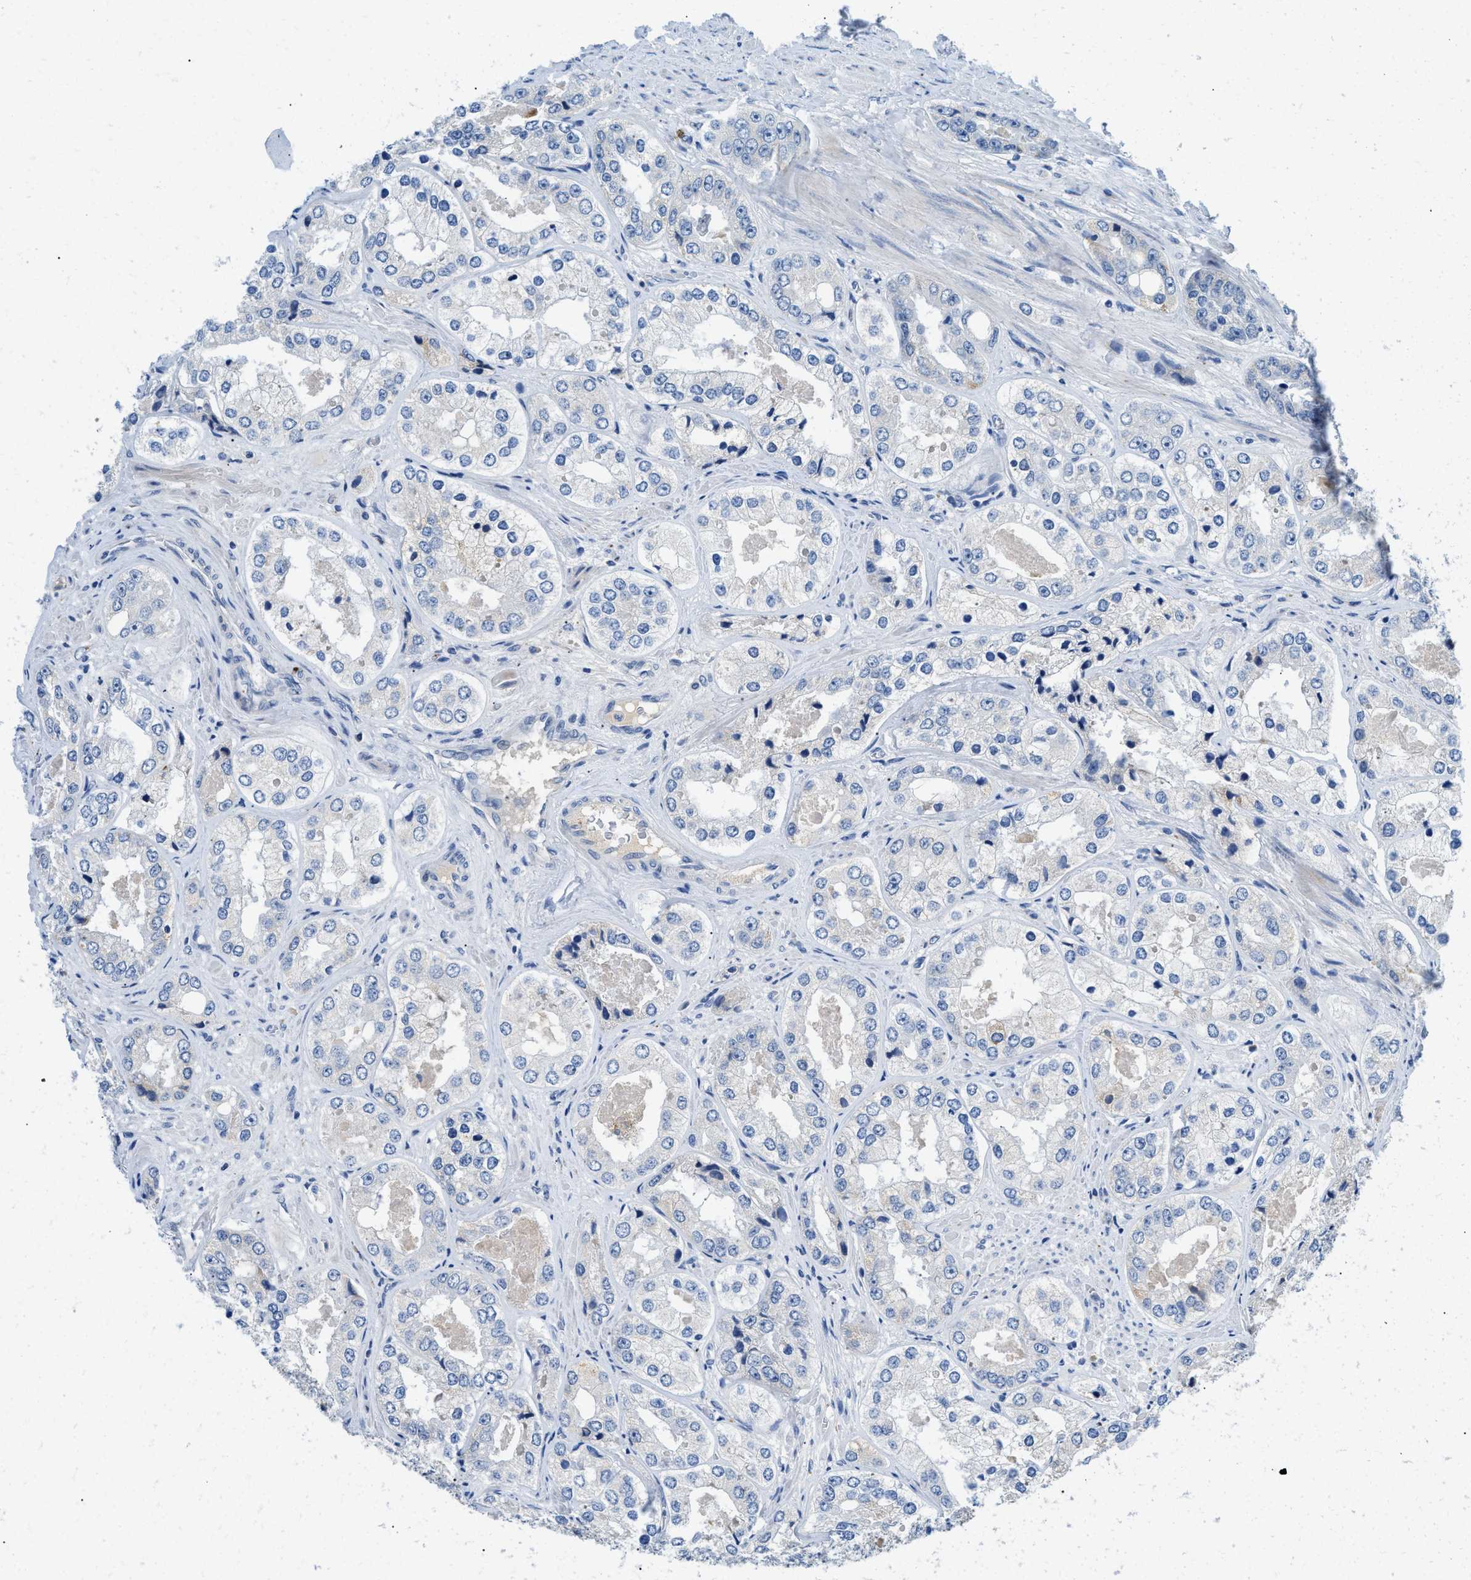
{"staining": {"intensity": "moderate", "quantity": "<25%", "location": "cytoplasmic/membranous"}, "tissue": "prostate cancer", "cell_type": "Tumor cells", "image_type": "cancer", "snomed": [{"axis": "morphology", "description": "Adenocarcinoma, High grade"}, {"axis": "topography", "description": "Prostate"}], "caption": "Immunohistochemical staining of human prostate cancer displays low levels of moderate cytoplasmic/membranous expression in approximately <25% of tumor cells. The staining is performed using DAB (3,3'-diaminobenzidine) brown chromogen to label protein expression. The nuclei are counter-stained blue using hematoxylin.", "gene": "TSPAN3", "patient": {"sex": "male", "age": 61}}